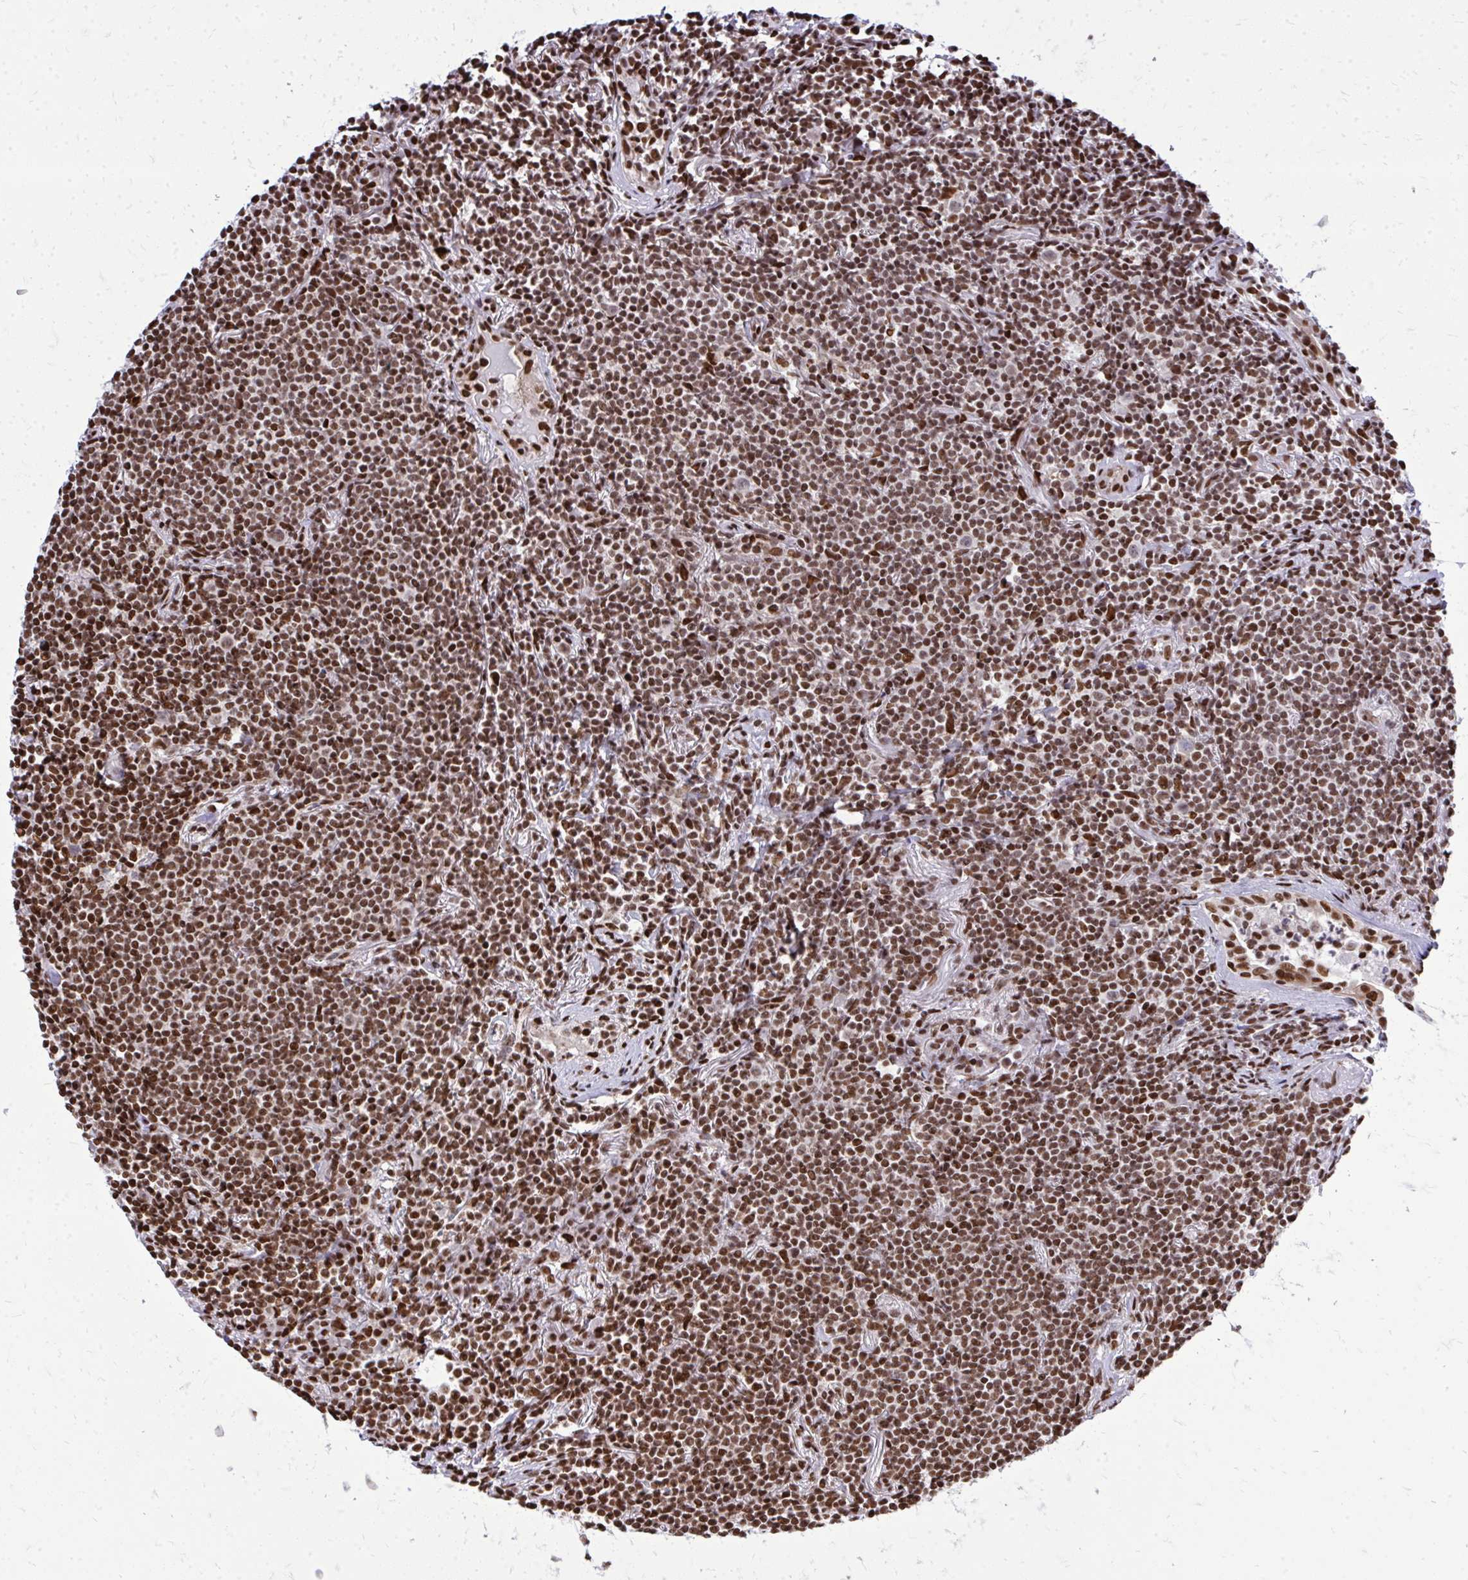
{"staining": {"intensity": "strong", "quantity": ">75%", "location": "nuclear"}, "tissue": "lymphoma", "cell_type": "Tumor cells", "image_type": "cancer", "snomed": [{"axis": "morphology", "description": "Malignant lymphoma, non-Hodgkin's type, Low grade"}, {"axis": "topography", "description": "Lung"}], "caption": "An immunohistochemistry micrograph of neoplastic tissue is shown. Protein staining in brown highlights strong nuclear positivity in lymphoma within tumor cells.", "gene": "TBL1Y", "patient": {"sex": "female", "age": 71}}